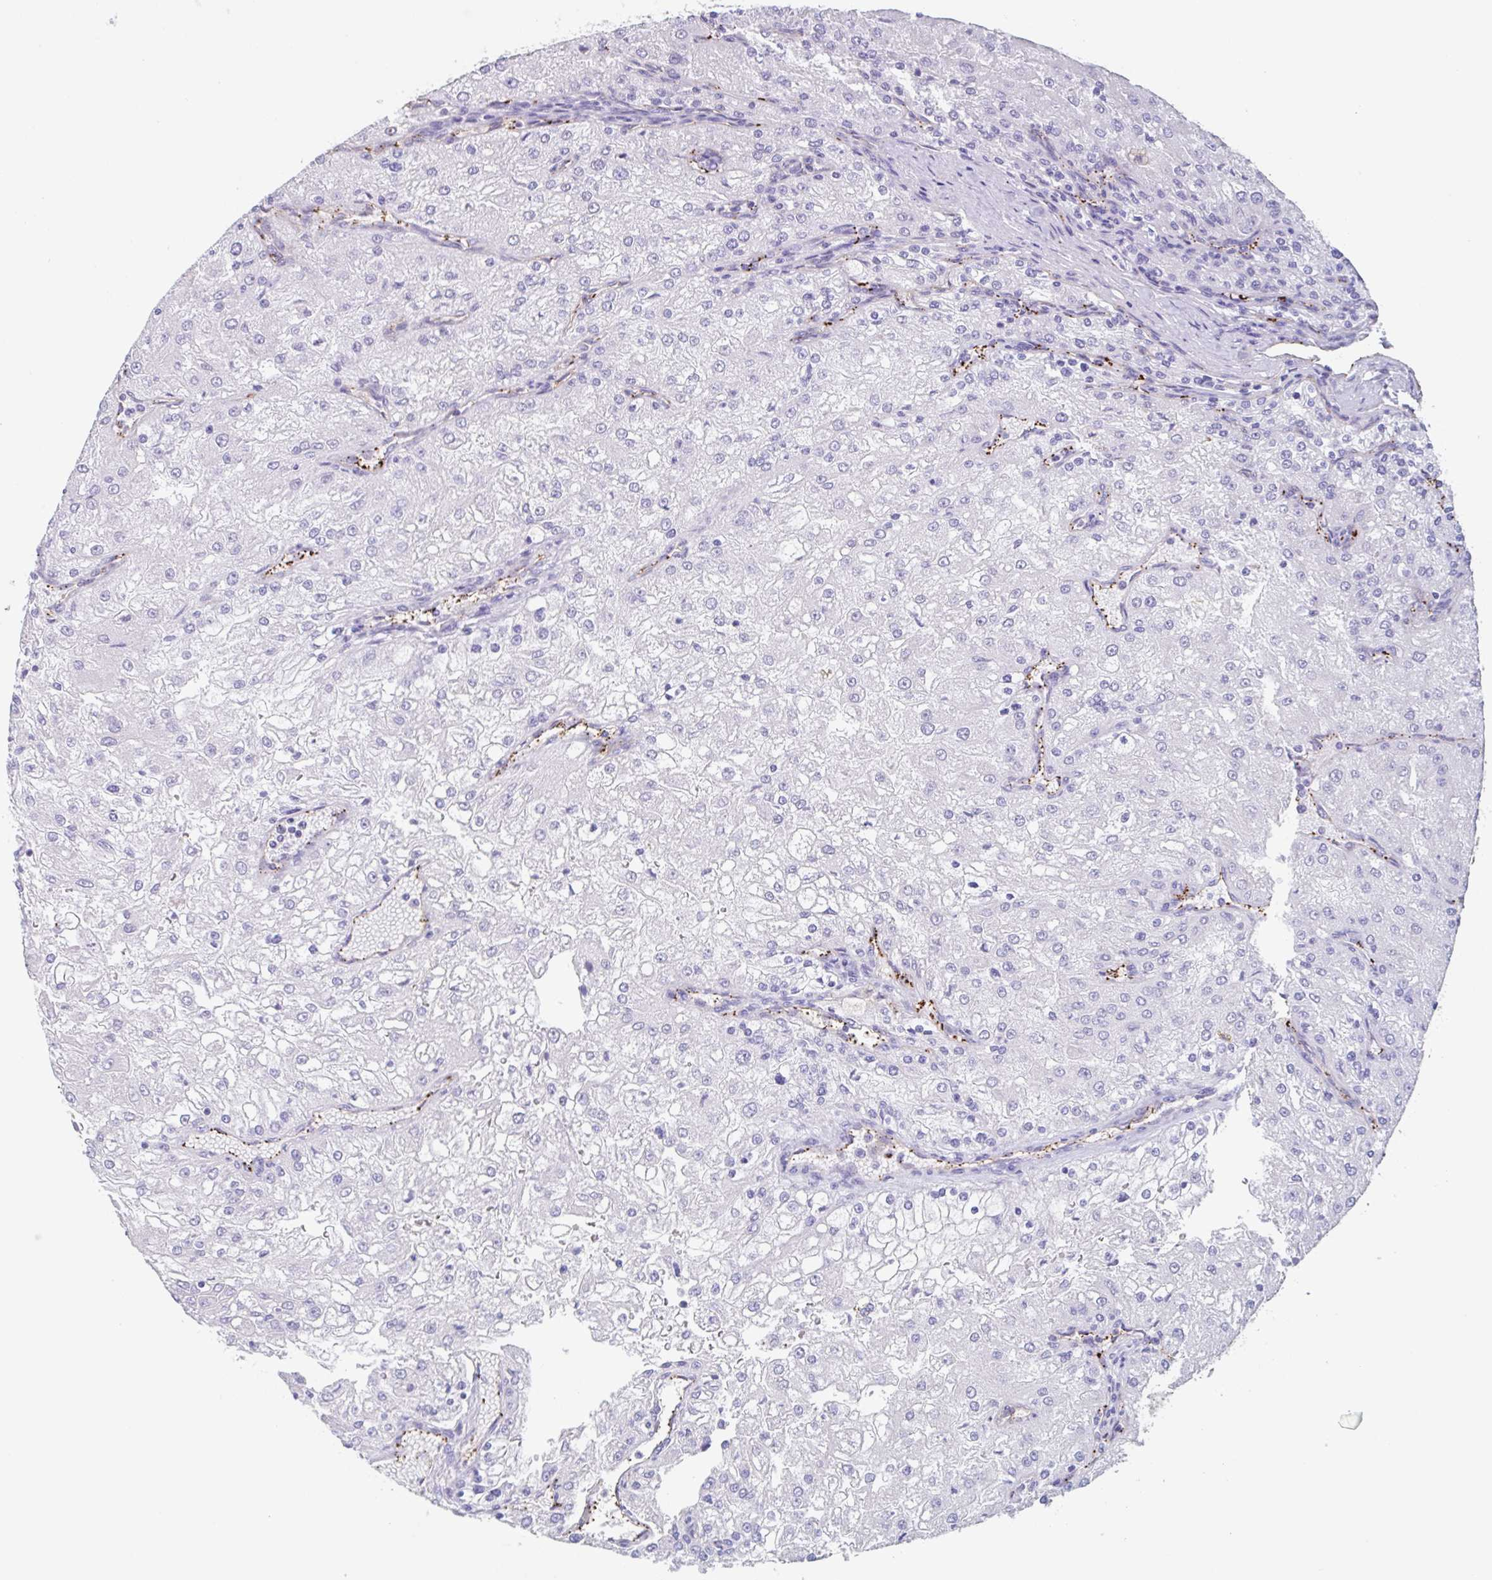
{"staining": {"intensity": "negative", "quantity": "none", "location": "none"}, "tissue": "renal cancer", "cell_type": "Tumor cells", "image_type": "cancer", "snomed": [{"axis": "morphology", "description": "Adenocarcinoma, NOS"}, {"axis": "topography", "description": "Kidney"}], "caption": "A high-resolution micrograph shows immunohistochemistry staining of renal cancer (adenocarcinoma), which reveals no significant positivity in tumor cells.", "gene": "EHD4", "patient": {"sex": "female", "age": 74}}